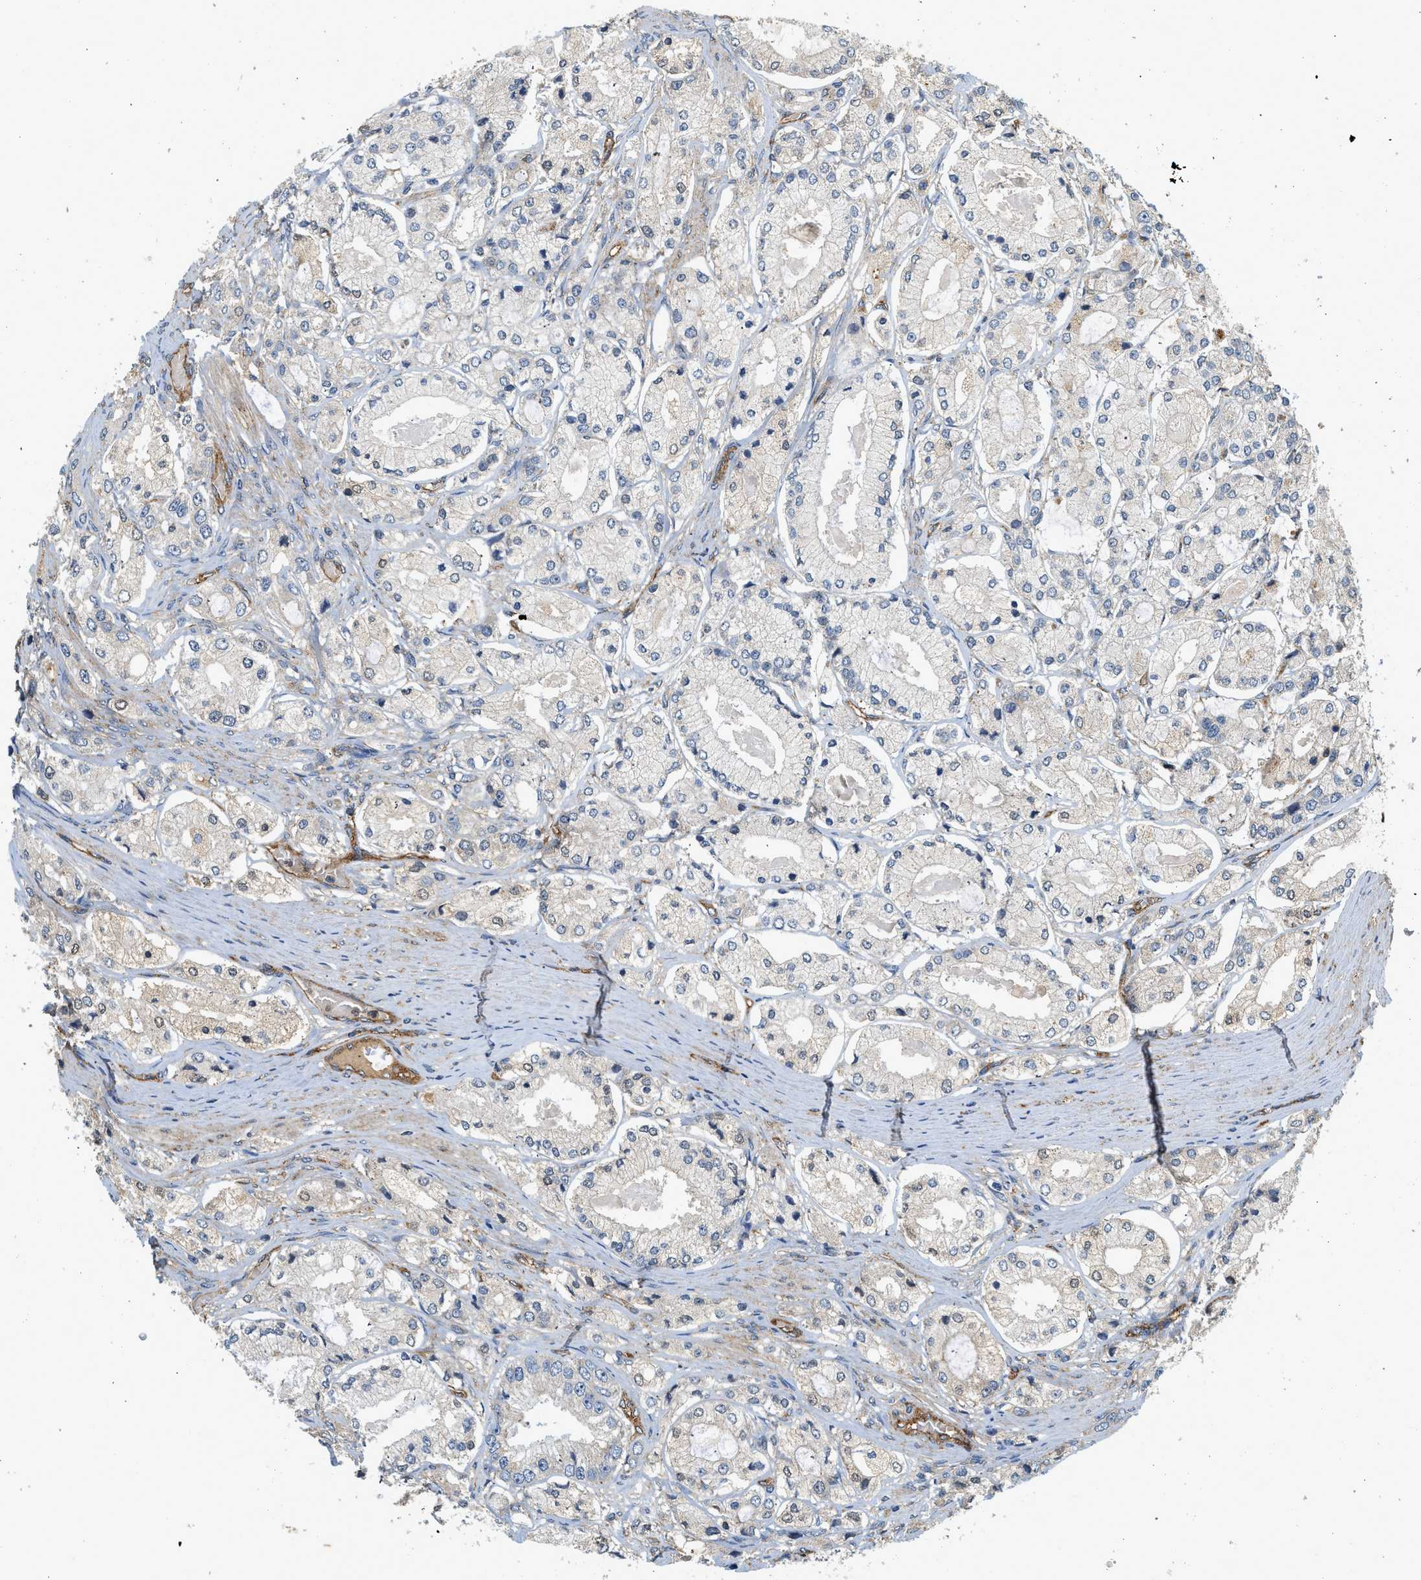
{"staining": {"intensity": "negative", "quantity": "none", "location": "none"}, "tissue": "prostate cancer", "cell_type": "Tumor cells", "image_type": "cancer", "snomed": [{"axis": "morphology", "description": "Adenocarcinoma, High grade"}, {"axis": "topography", "description": "Prostate"}], "caption": "The immunohistochemistry photomicrograph has no significant staining in tumor cells of adenocarcinoma (high-grade) (prostate) tissue.", "gene": "HIP1", "patient": {"sex": "male", "age": 65}}